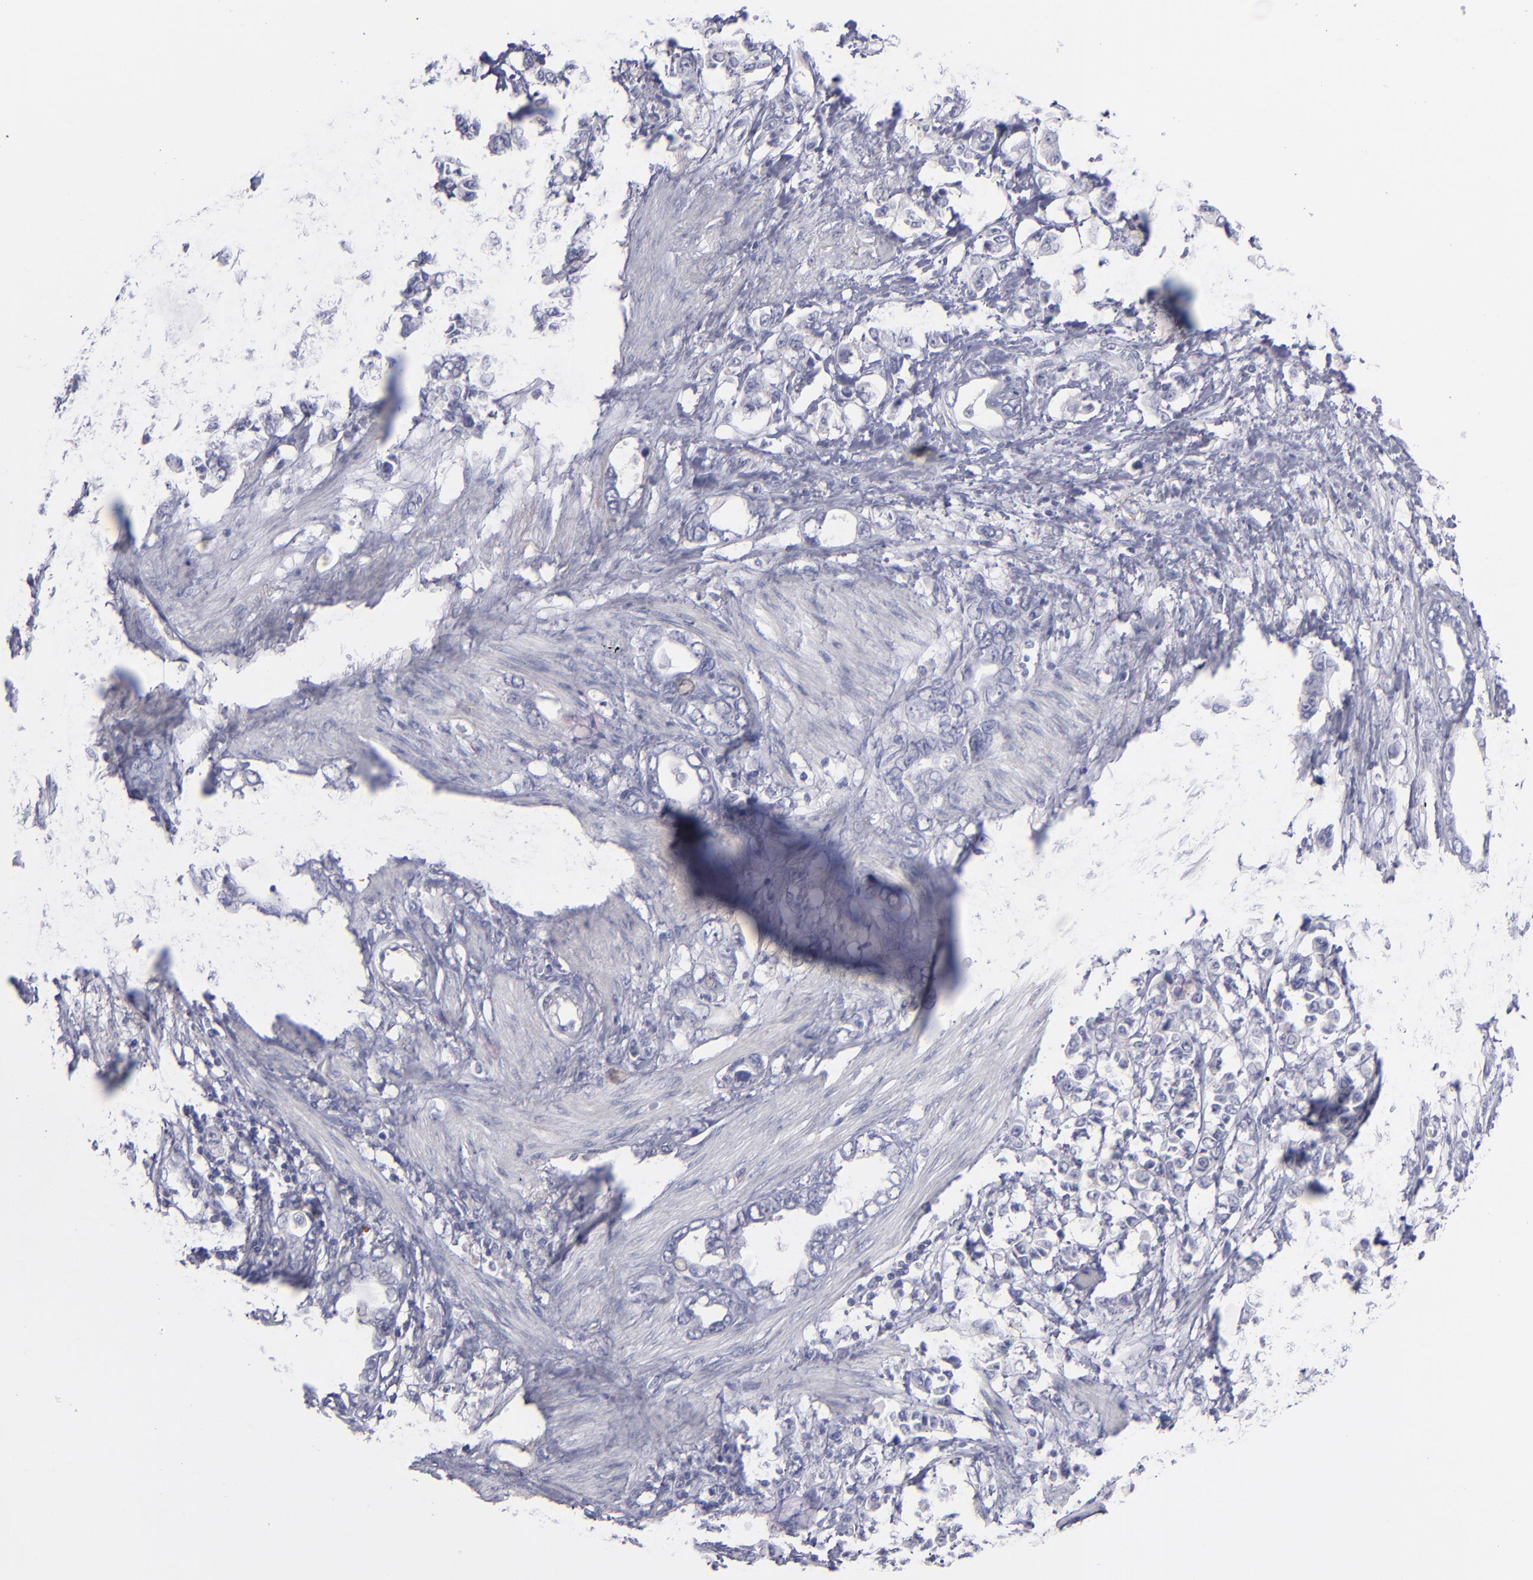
{"staining": {"intensity": "negative", "quantity": "none", "location": "none"}, "tissue": "stomach cancer", "cell_type": "Tumor cells", "image_type": "cancer", "snomed": [{"axis": "morphology", "description": "Adenocarcinoma, NOS"}, {"axis": "topography", "description": "Stomach"}], "caption": "Protein analysis of stomach cancer (adenocarcinoma) demonstrates no significant expression in tumor cells.", "gene": "ITGB4", "patient": {"sex": "male", "age": 78}}